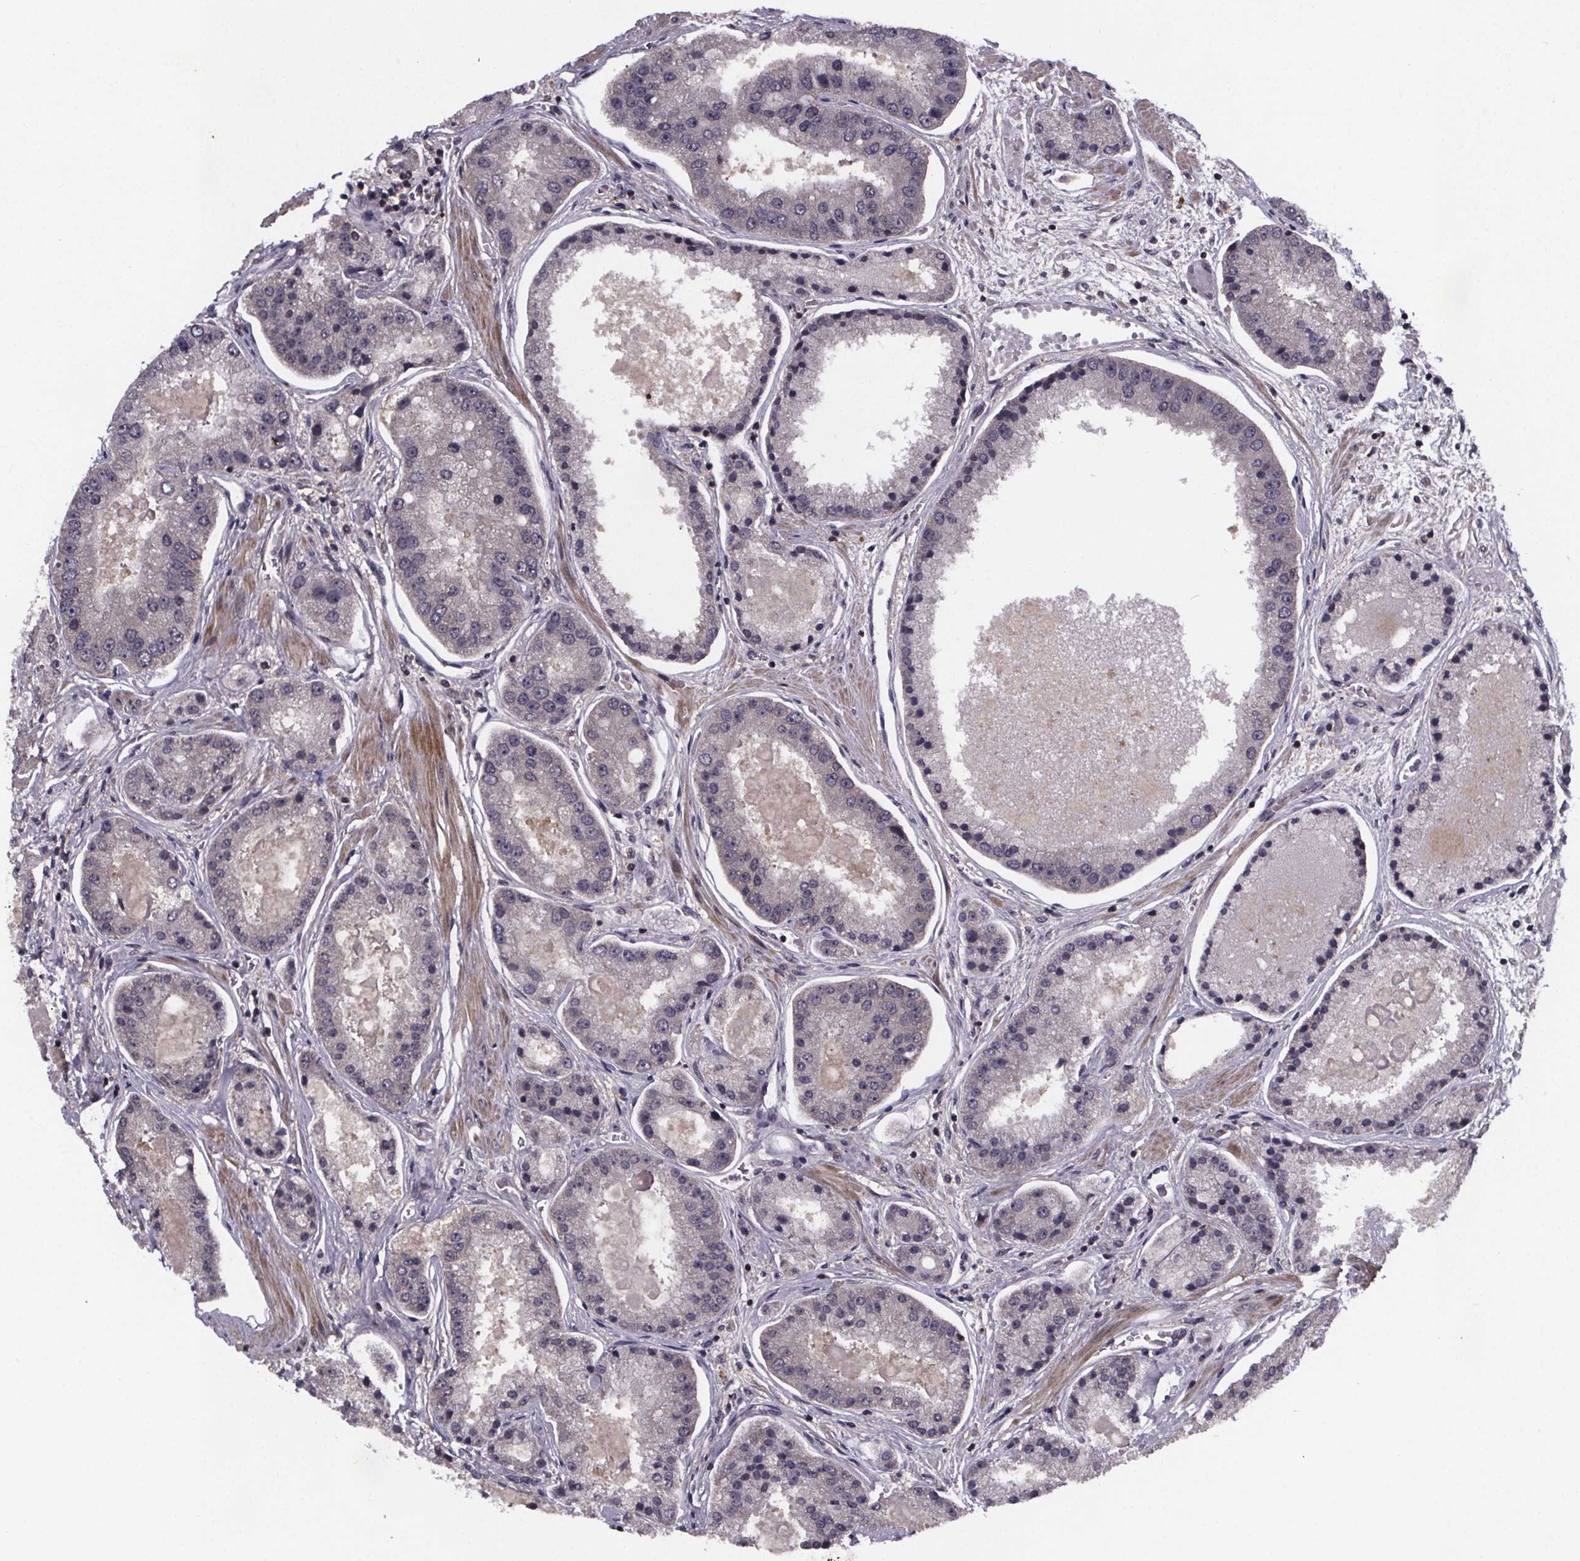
{"staining": {"intensity": "negative", "quantity": "none", "location": "none"}, "tissue": "prostate cancer", "cell_type": "Tumor cells", "image_type": "cancer", "snomed": [{"axis": "morphology", "description": "Adenocarcinoma, High grade"}, {"axis": "topography", "description": "Prostate"}], "caption": "IHC micrograph of high-grade adenocarcinoma (prostate) stained for a protein (brown), which reveals no staining in tumor cells.", "gene": "FN3KRP", "patient": {"sex": "male", "age": 67}}